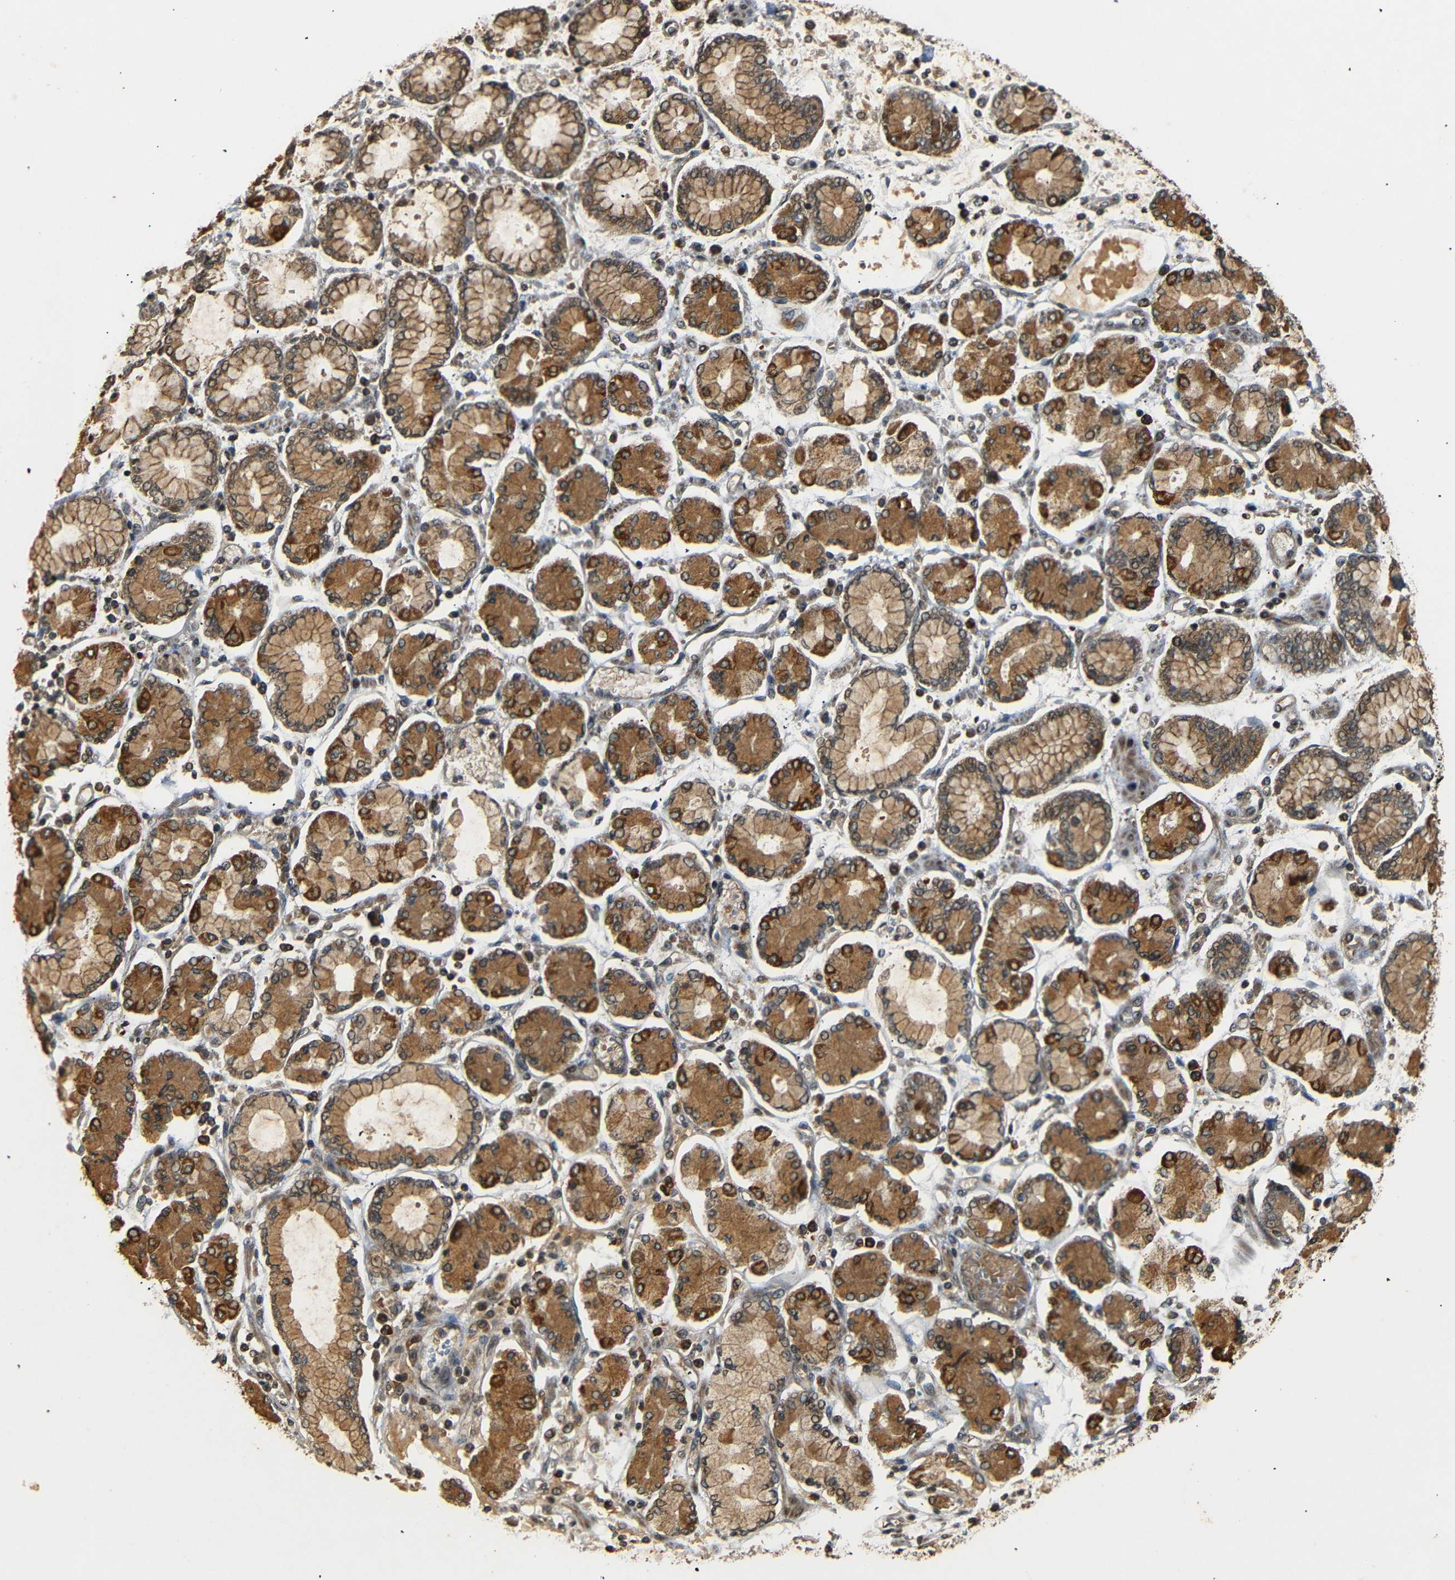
{"staining": {"intensity": "moderate", "quantity": ">75%", "location": "cytoplasmic/membranous"}, "tissue": "stomach cancer", "cell_type": "Tumor cells", "image_type": "cancer", "snomed": [{"axis": "morphology", "description": "Adenocarcinoma, NOS"}, {"axis": "topography", "description": "Stomach"}], "caption": "Approximately >75% of tumor cells in adenocarcinoma (stomach) exhibit moderate cytoplasmic/membranous protein expression as visualized by brown immunohistochemical staining.", "gene": "TANK", "patient": {"sex": "male", "age": 76}}